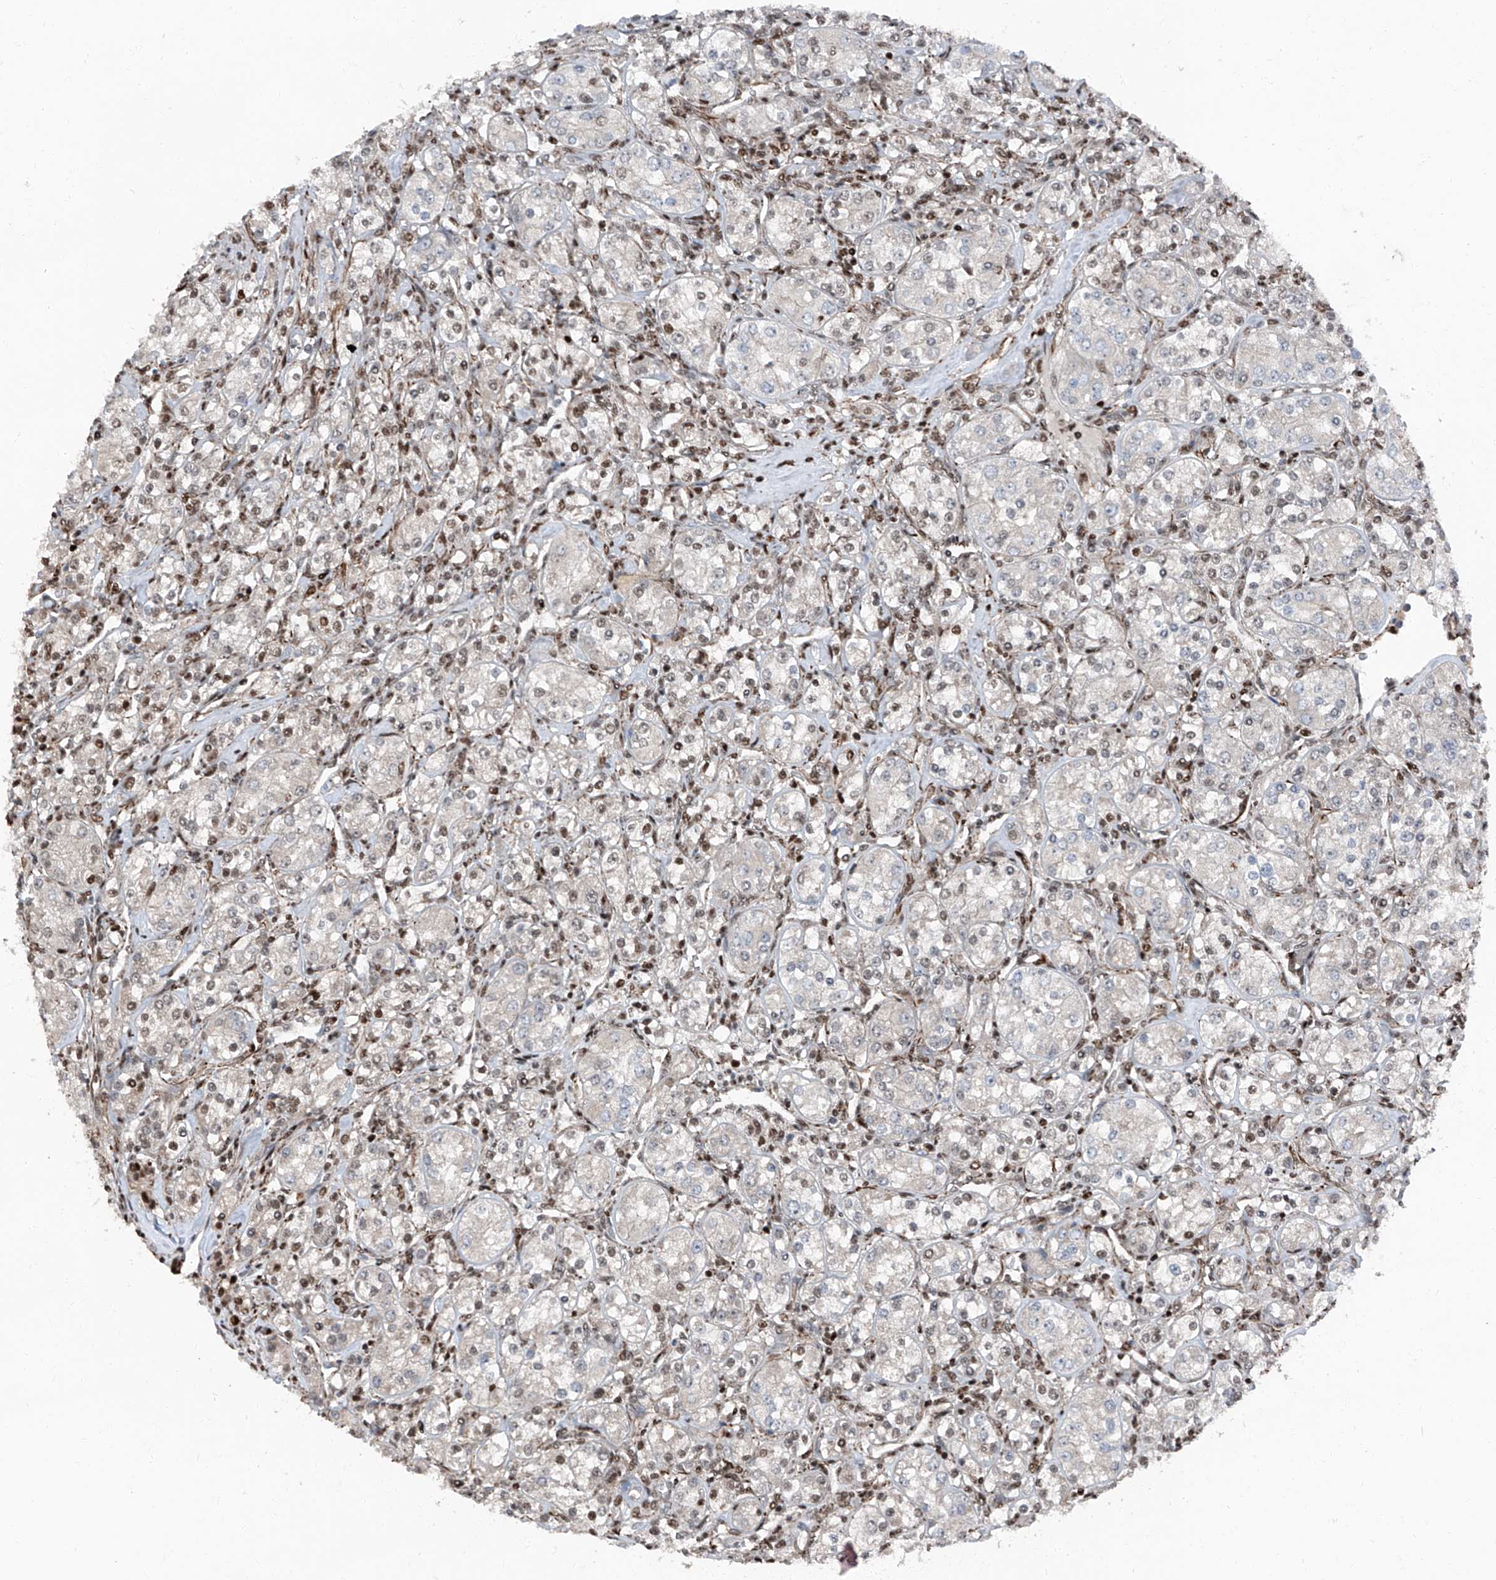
{"staining": {"intensity": "moderate", "quantity": "<25%", "location": "nuclear"}, "tissue": "renal cancer", "cell_type": "Tumor cells", "image_type": "cancer", "snomed": [{"axis": "morphology", "description": "Adenocarcinoma, NOS"}, {"axis": "topography", "description": "Kidney"}], "caption": "Immunohistochemical staining of human renal adenocarcinoma displays low levels of moderate nuclear protein staining in approximately <25% of tumor cells.", "gene": "FKBP5", "patient": {"sex": "male", "age": 77}}